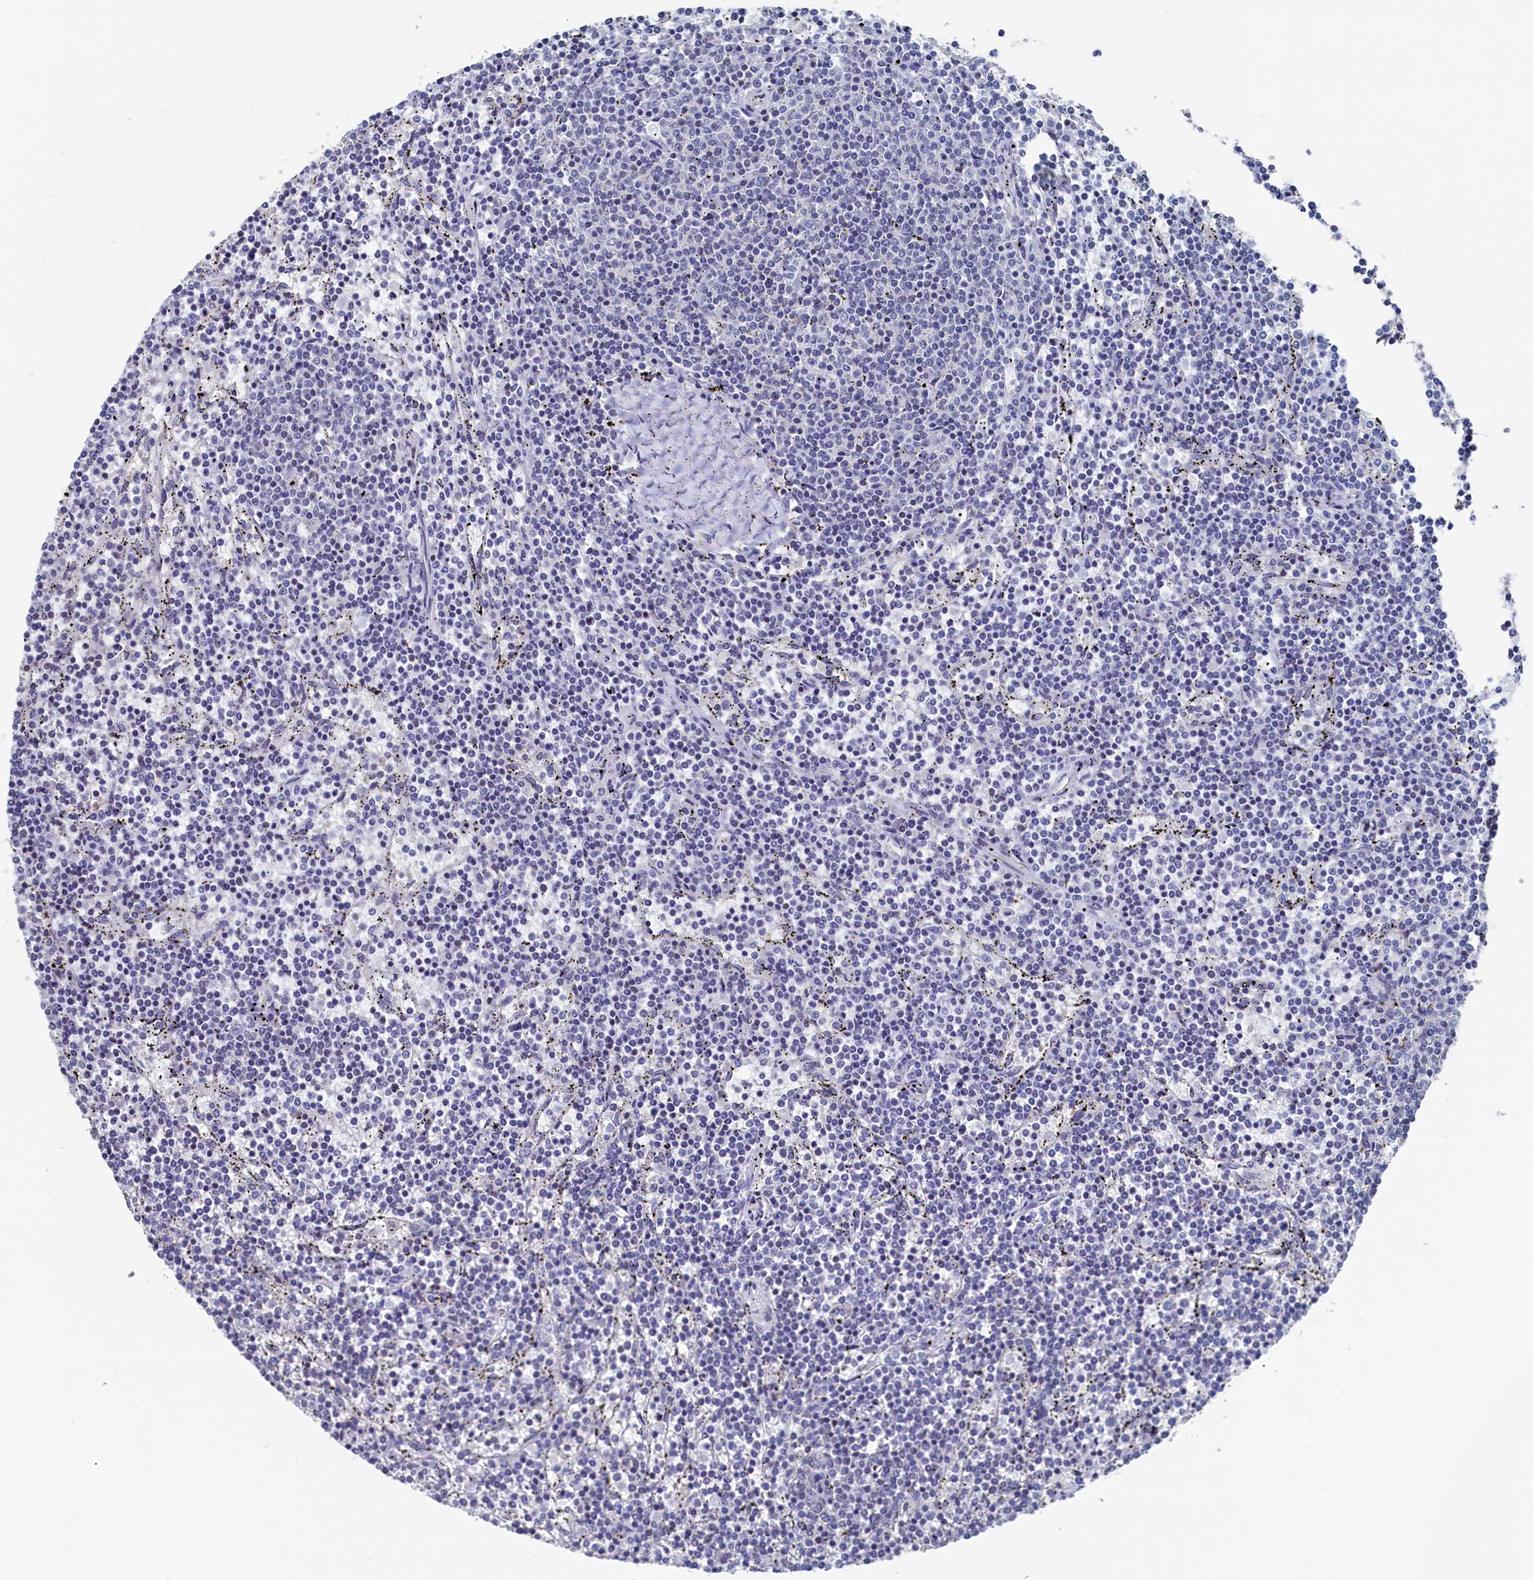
{"staining": {"intensity": "negative", "quantity": "none", "location": "none"}, "tissue": "lymphoma", "cell_type": "Tumor cells", "image_type": "cancer", "snomed": [{"axis": "morphology", "description": "Malignant lymphoma, non-Hodgkin's type, Low grade"}, {"axis": "topography", "description": "Spleen"}], "caption": "Protein analysis of malignant lymphoma, non-Hodgkin's type (low-grade) demonstrates no significant staining in tumor cells. The staining is performed using DAB brown chromogen with nuclei counter-stained in using hematoxylin.", "gene": "C11orf54", "patient": {"sex": "female", "age": 50}}